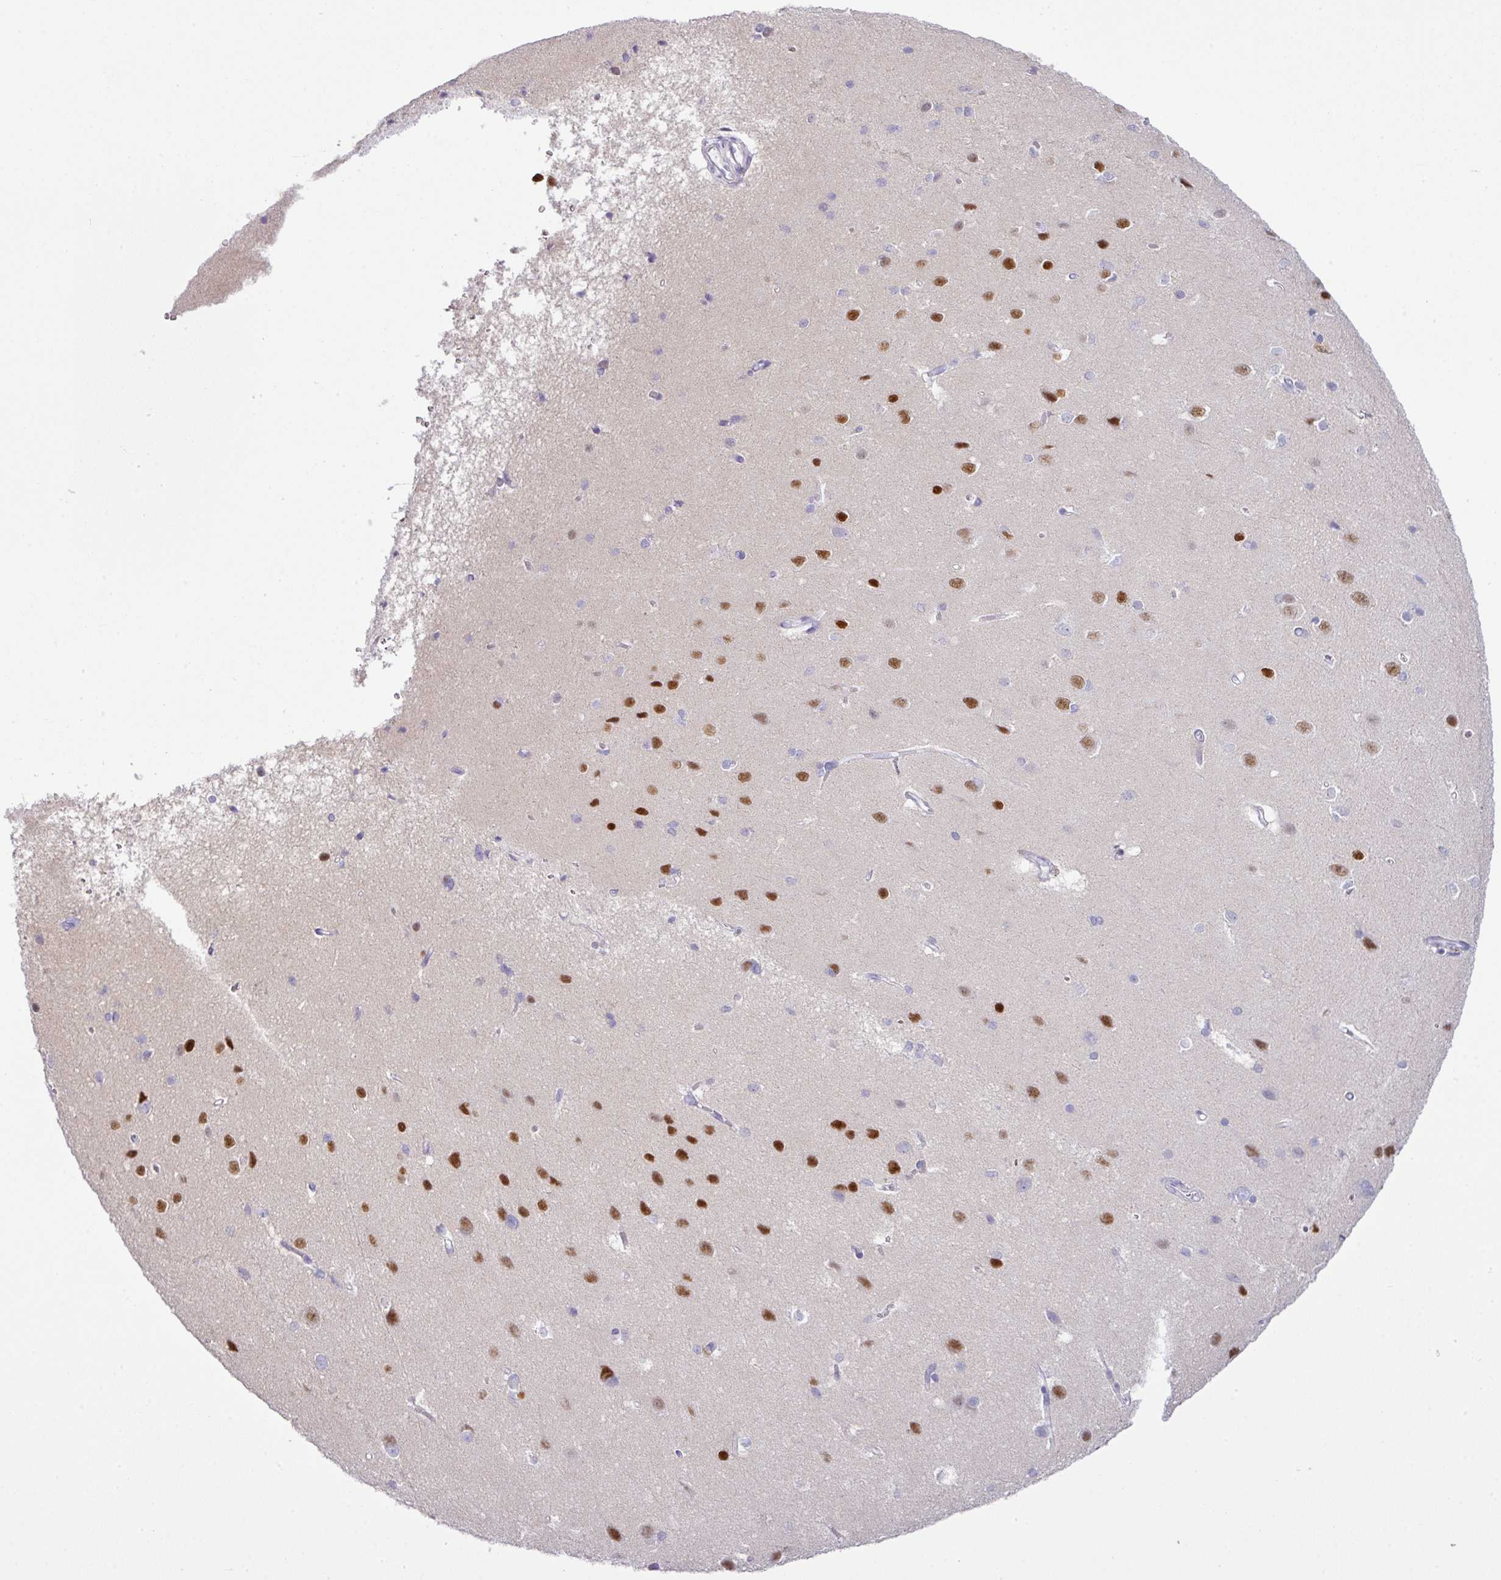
{"staining": {"intensity": "negative", "quantity": "none", "location": "none"}, "tissue": "cerebral cortex", "cell_type": "Endothelial cells", "image_type": "normal", "snomed": [{"axis": "morphology", "description": "Normal tissue, NOS"}, {"axis": "topography", "description": "Cerebral cortex"}], "caption": "This is an IHC histopathology image of unremarkable human cerebral cortex. There is no expression in endothelial cells.", "gene": "BCL11A", "patient": {"sex": "male", "age": 37}}